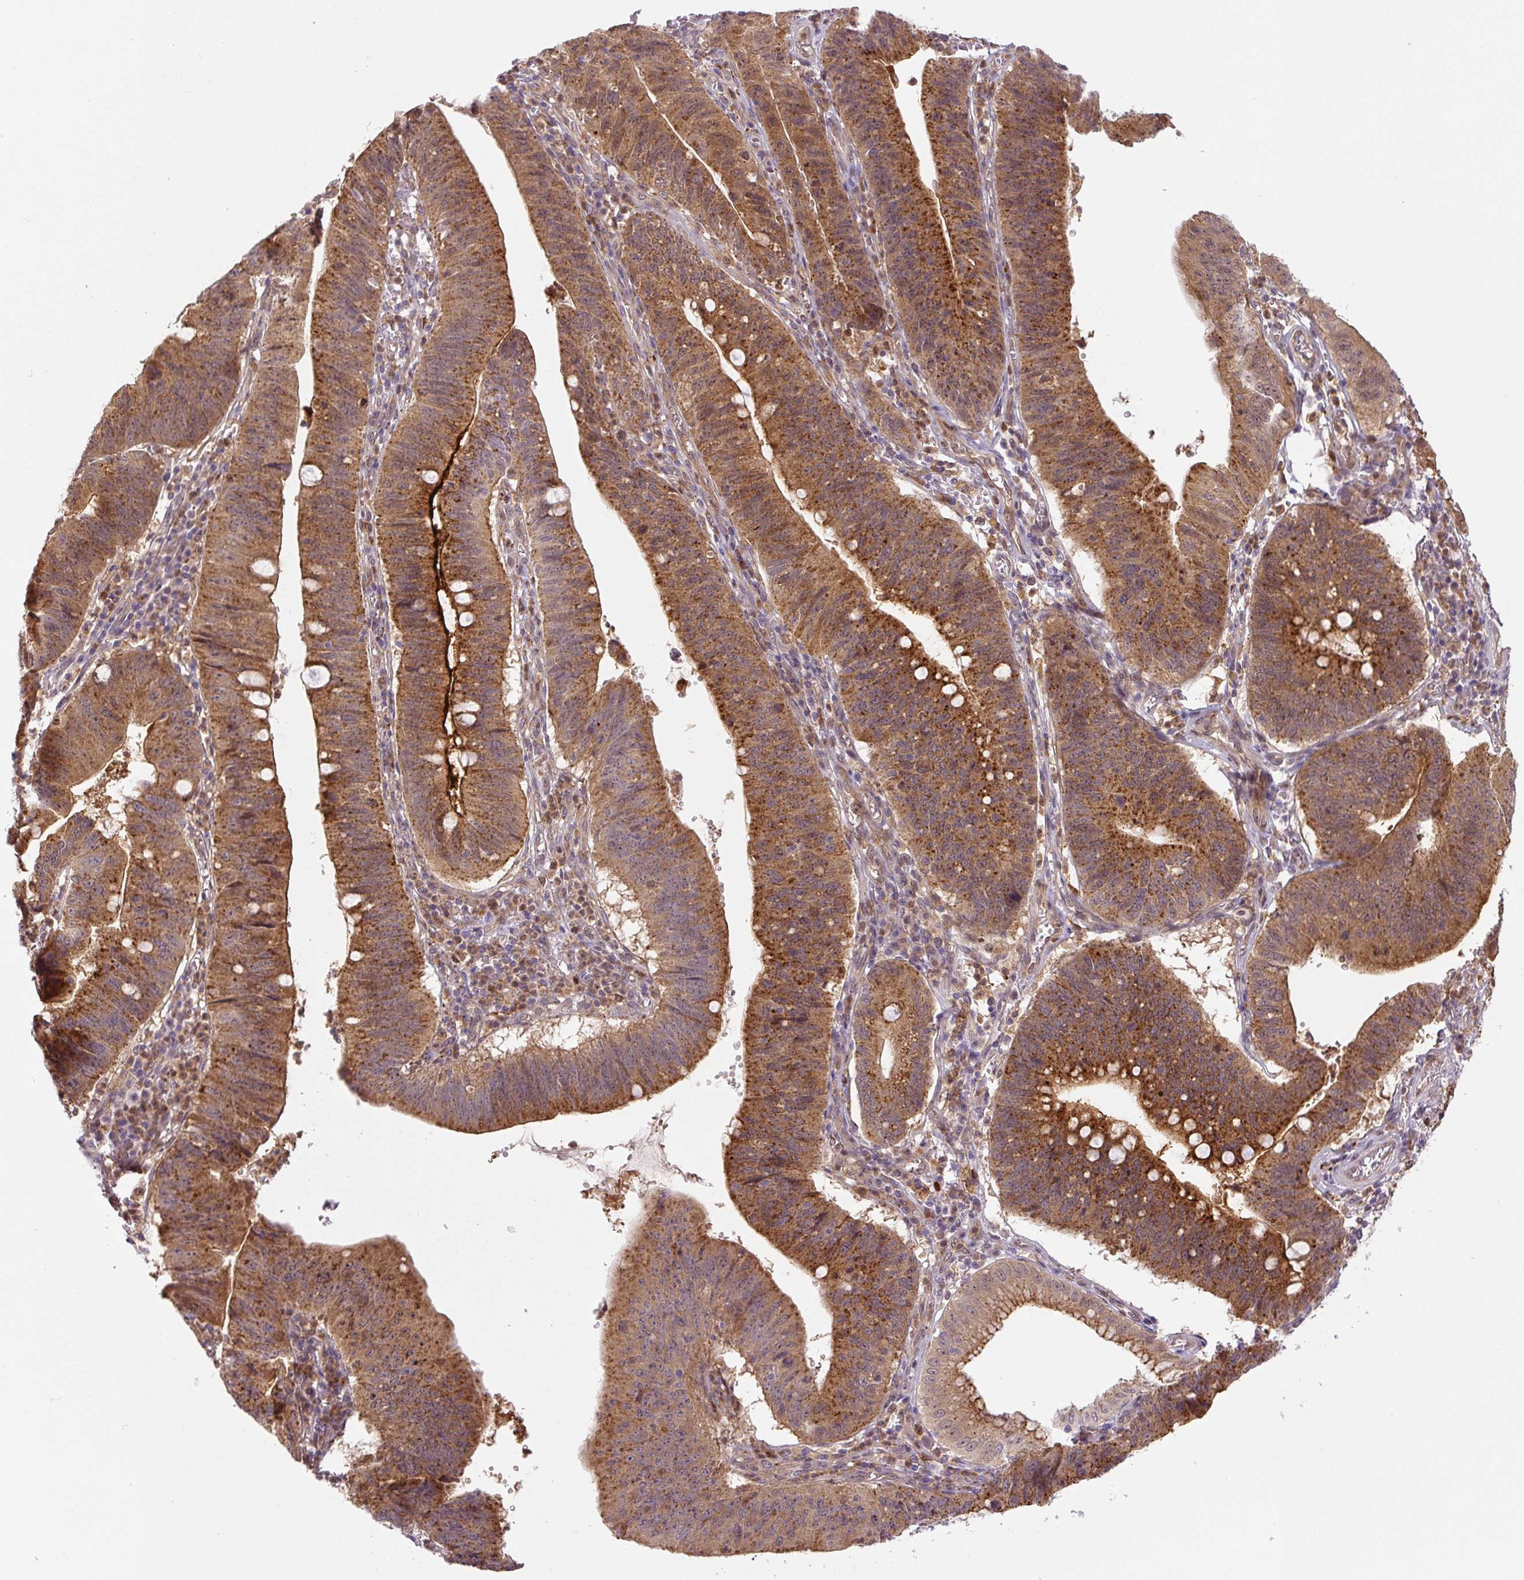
{"staining": {"intensity": "strong", "quantity": ">75%", "location": "cytoplasmic/membranous"}, "tissue": "stomach cancer", "cell_type": "Tumor cells", "image_type": "cancer", "snomed": [{"axis": "morphology", "description": "Adenocarcinoma, NOS"}, {"axis": "topography", "description": "Stomach"}], "caption": "Immunohistochemistry (IHC) of human stomach cancer (adenocarcinoma) reveals high levels of strong cytoplasmic/membranous staining in approximately >75% of tumor cells.", "gene": "ZSWIM7", "patient": {"sex": "male", "age": 59}}